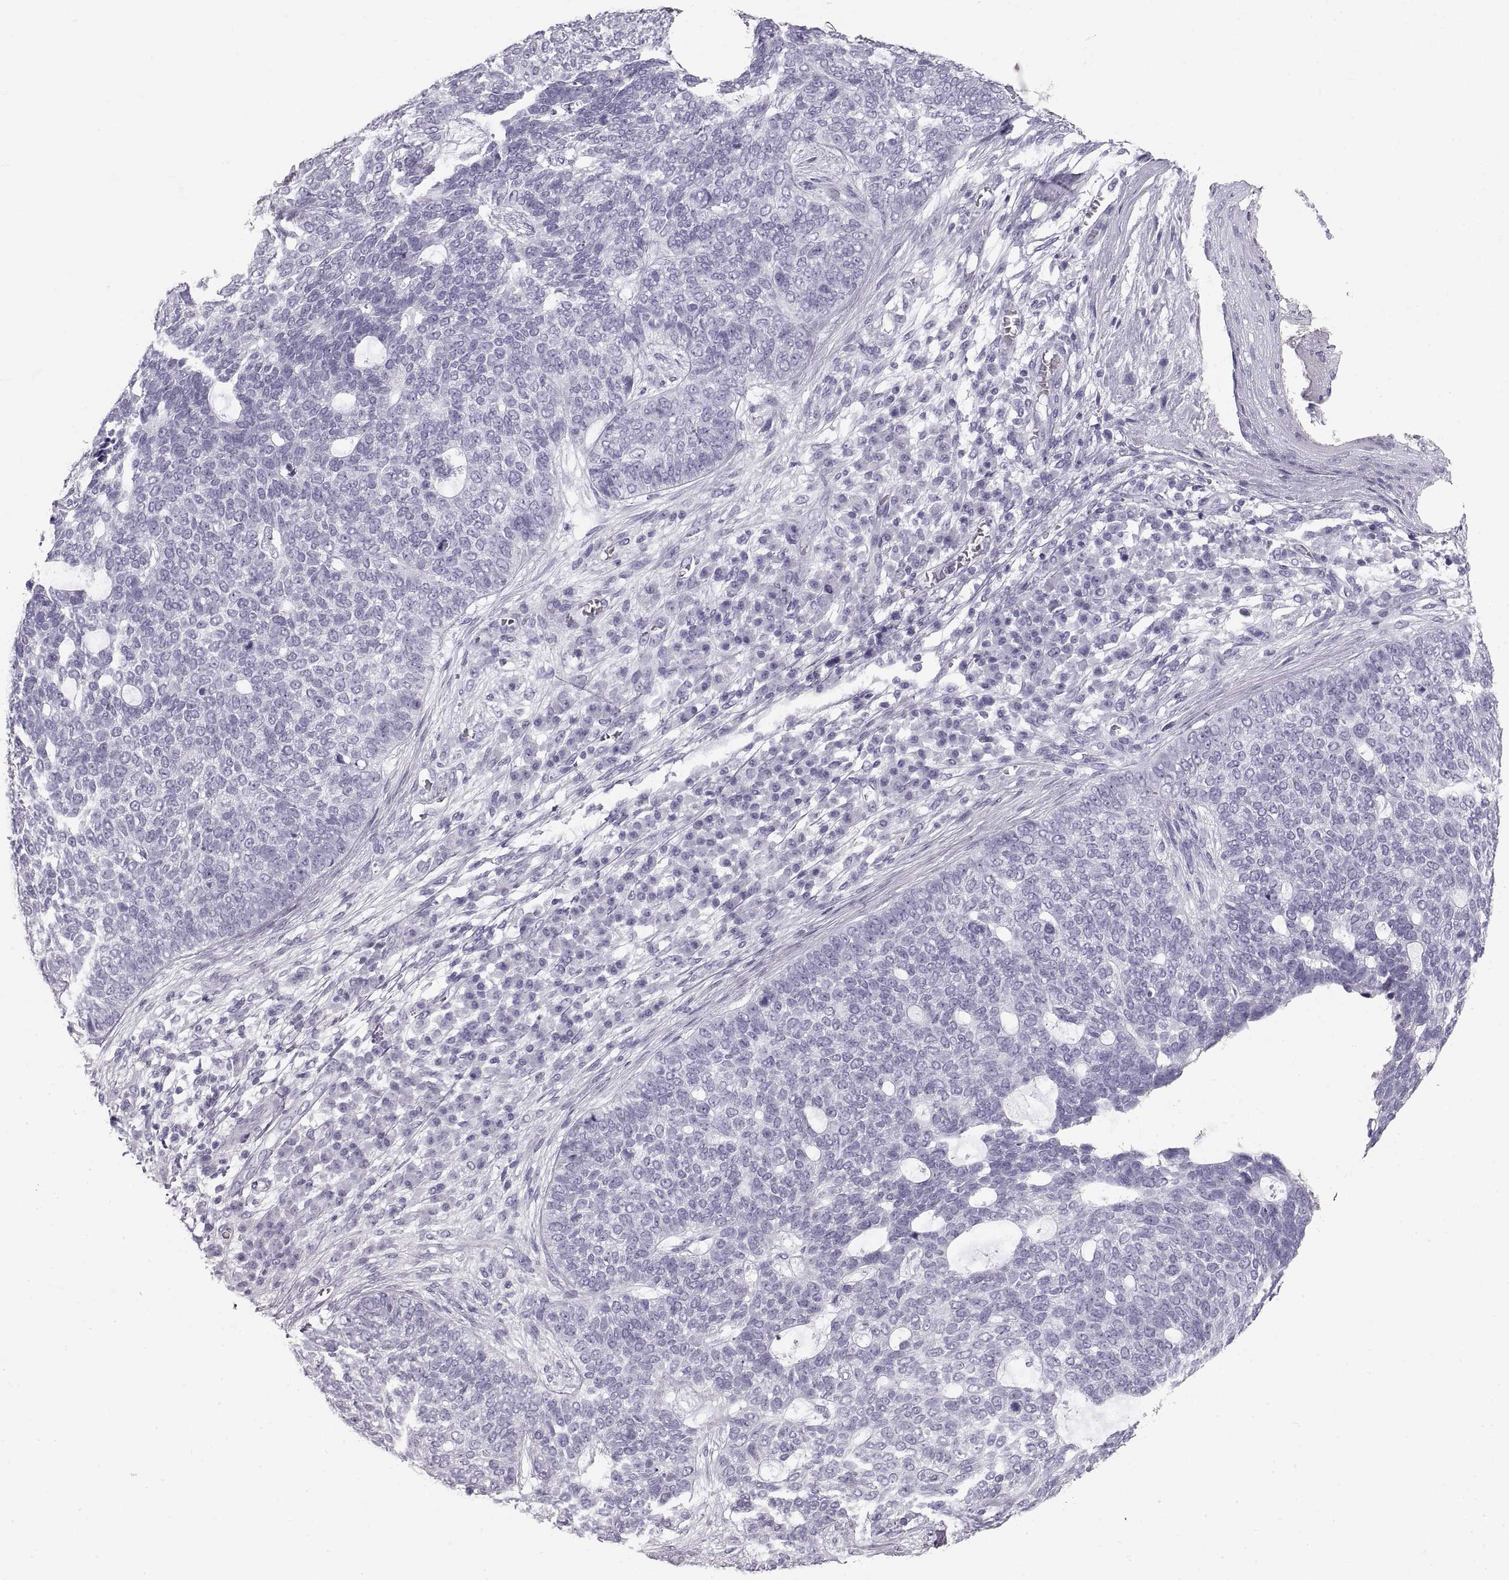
{"staining": {"intensity": "negative", "quantity": "none", "location": "none"}, "tissue": "skin cancer", "cell_type": "Tumor cells", "image_type": "cancer", "snomed": [{"axis": "morphology", "description": "Basal cell carcinoma"}, {"axis": "topography", "description": "Skin"}], "caption": "This micrograph is of skin cancer (basal cell carcinoma) stained with immunohistochemistry to label a protein in brown with the nuclei are counter-stained blue. There is no staining in tumor cells.", "gene": "CRYAA", "patient": {"sex": "female", "age": 69}}